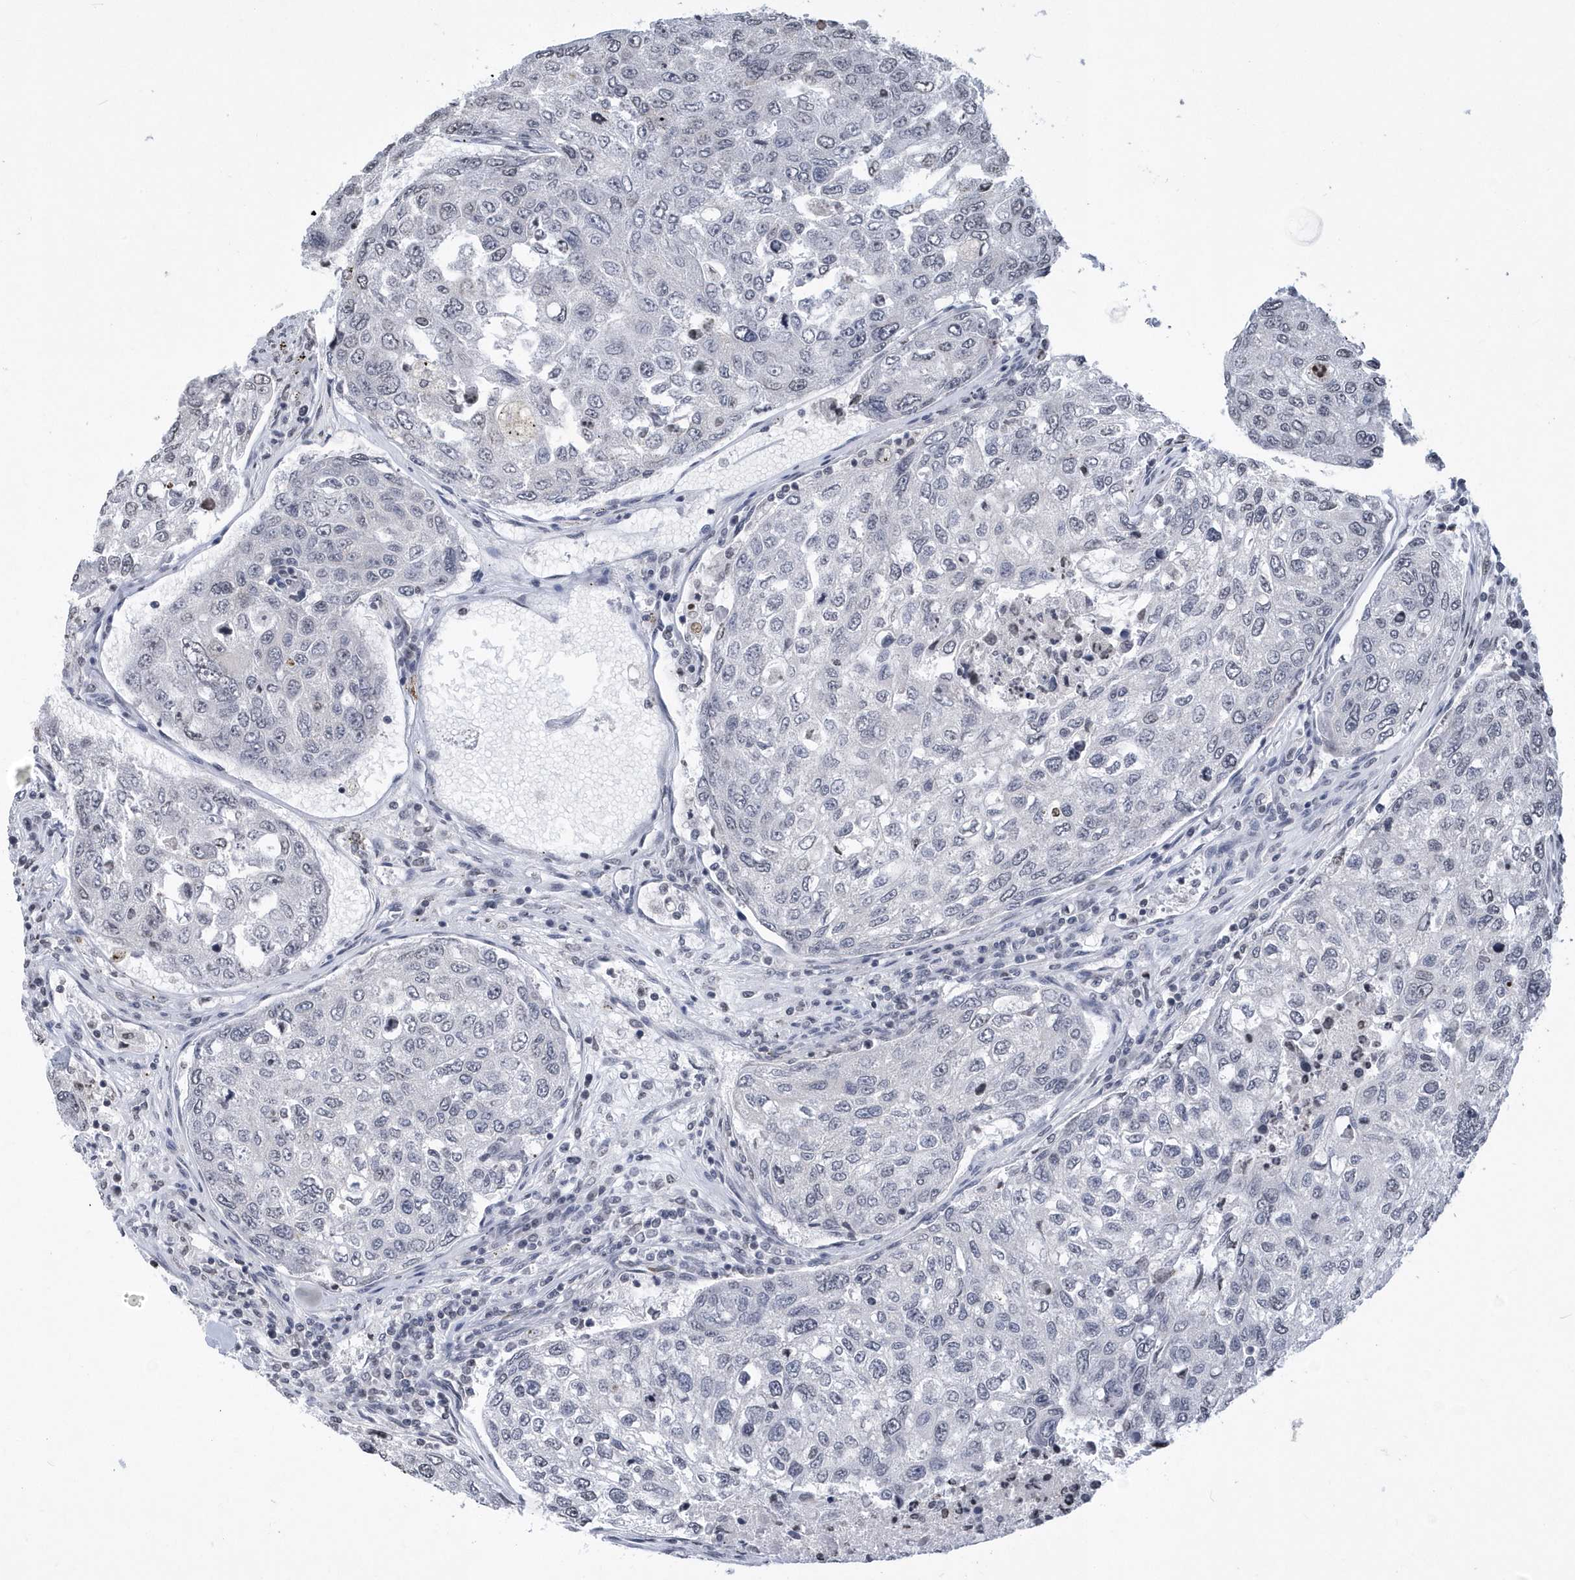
{"staining": {"intensity": "negative", "quantity": "none", "location": "none"}, "tissue": "urothelial cancer", "cell_type": "Tumor cells", "image_type": "cancer", "snomed": [{"axis": "morphology", "description": "Urothelial carcinoma, High grade"}, {"axis": "topography", "description": "Lymph node"}, {"axis": "topography", "description": "Urinary bladder"}], "caption": "High-grade urothelial carcinoma was stained to show a protein in brown. There is no significant expression in tumor cells. (DAB IHC, high magnification).", "gene": "VWA5B2", "patient": {"sex": "male", "age": 51}}